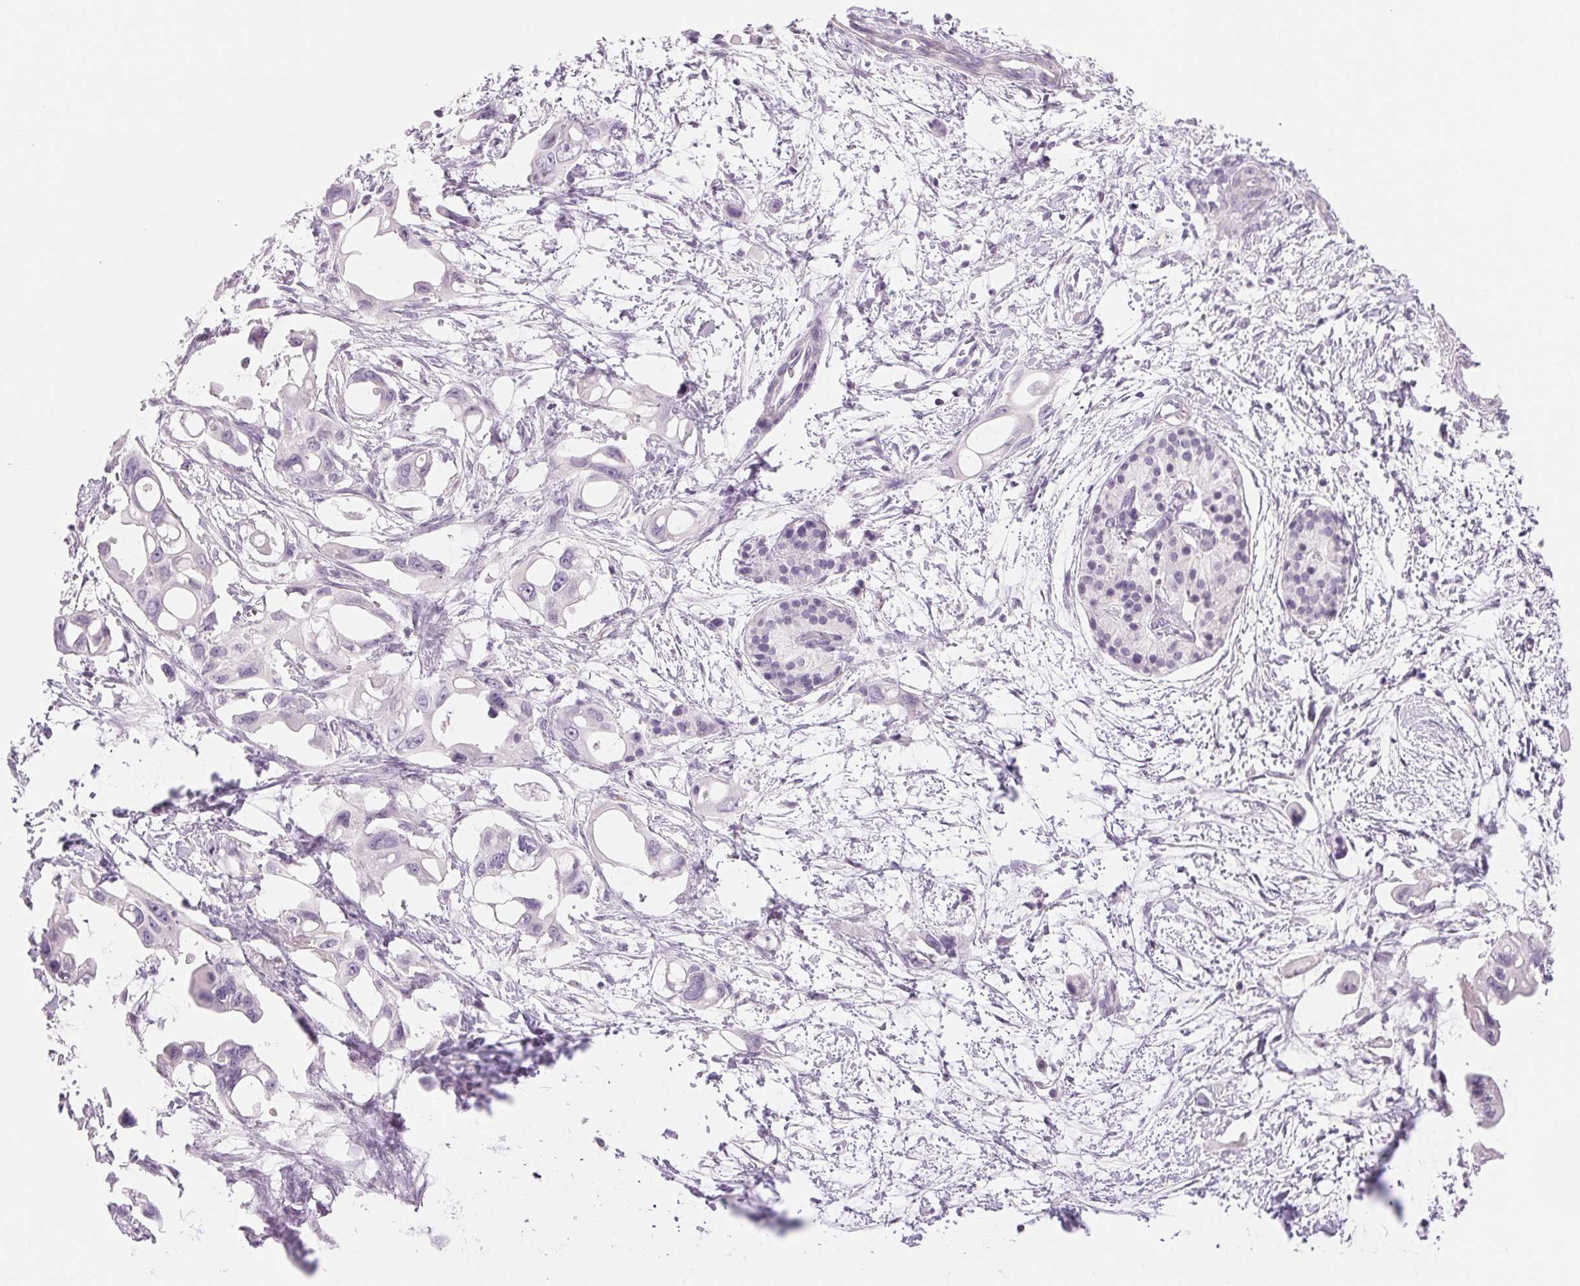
{"staining": {"intensity": "negative", "quantity": "none", "location": "none"}, "tissue": "pancreatic cancer", "cell_type": "Tumor cells", "image_type": "cancer", "snomed": [{"axis": "morphology", "description": "Adenocarcinoma, NOS"}, {"axis": "topography", "description": "Pancreas"}], "caption": "Immunohistochemical staining of pancreatic cancer (adenocarcinoma) displays no significant positivity in tumor cells. (Stains: DAB immunohistochemistry with hematoxylin counter stain, Microscopy: brightfield microscopy at high magnification).", "gene": "CCDC168", "patient": {"sex": "male", "age": 61}}